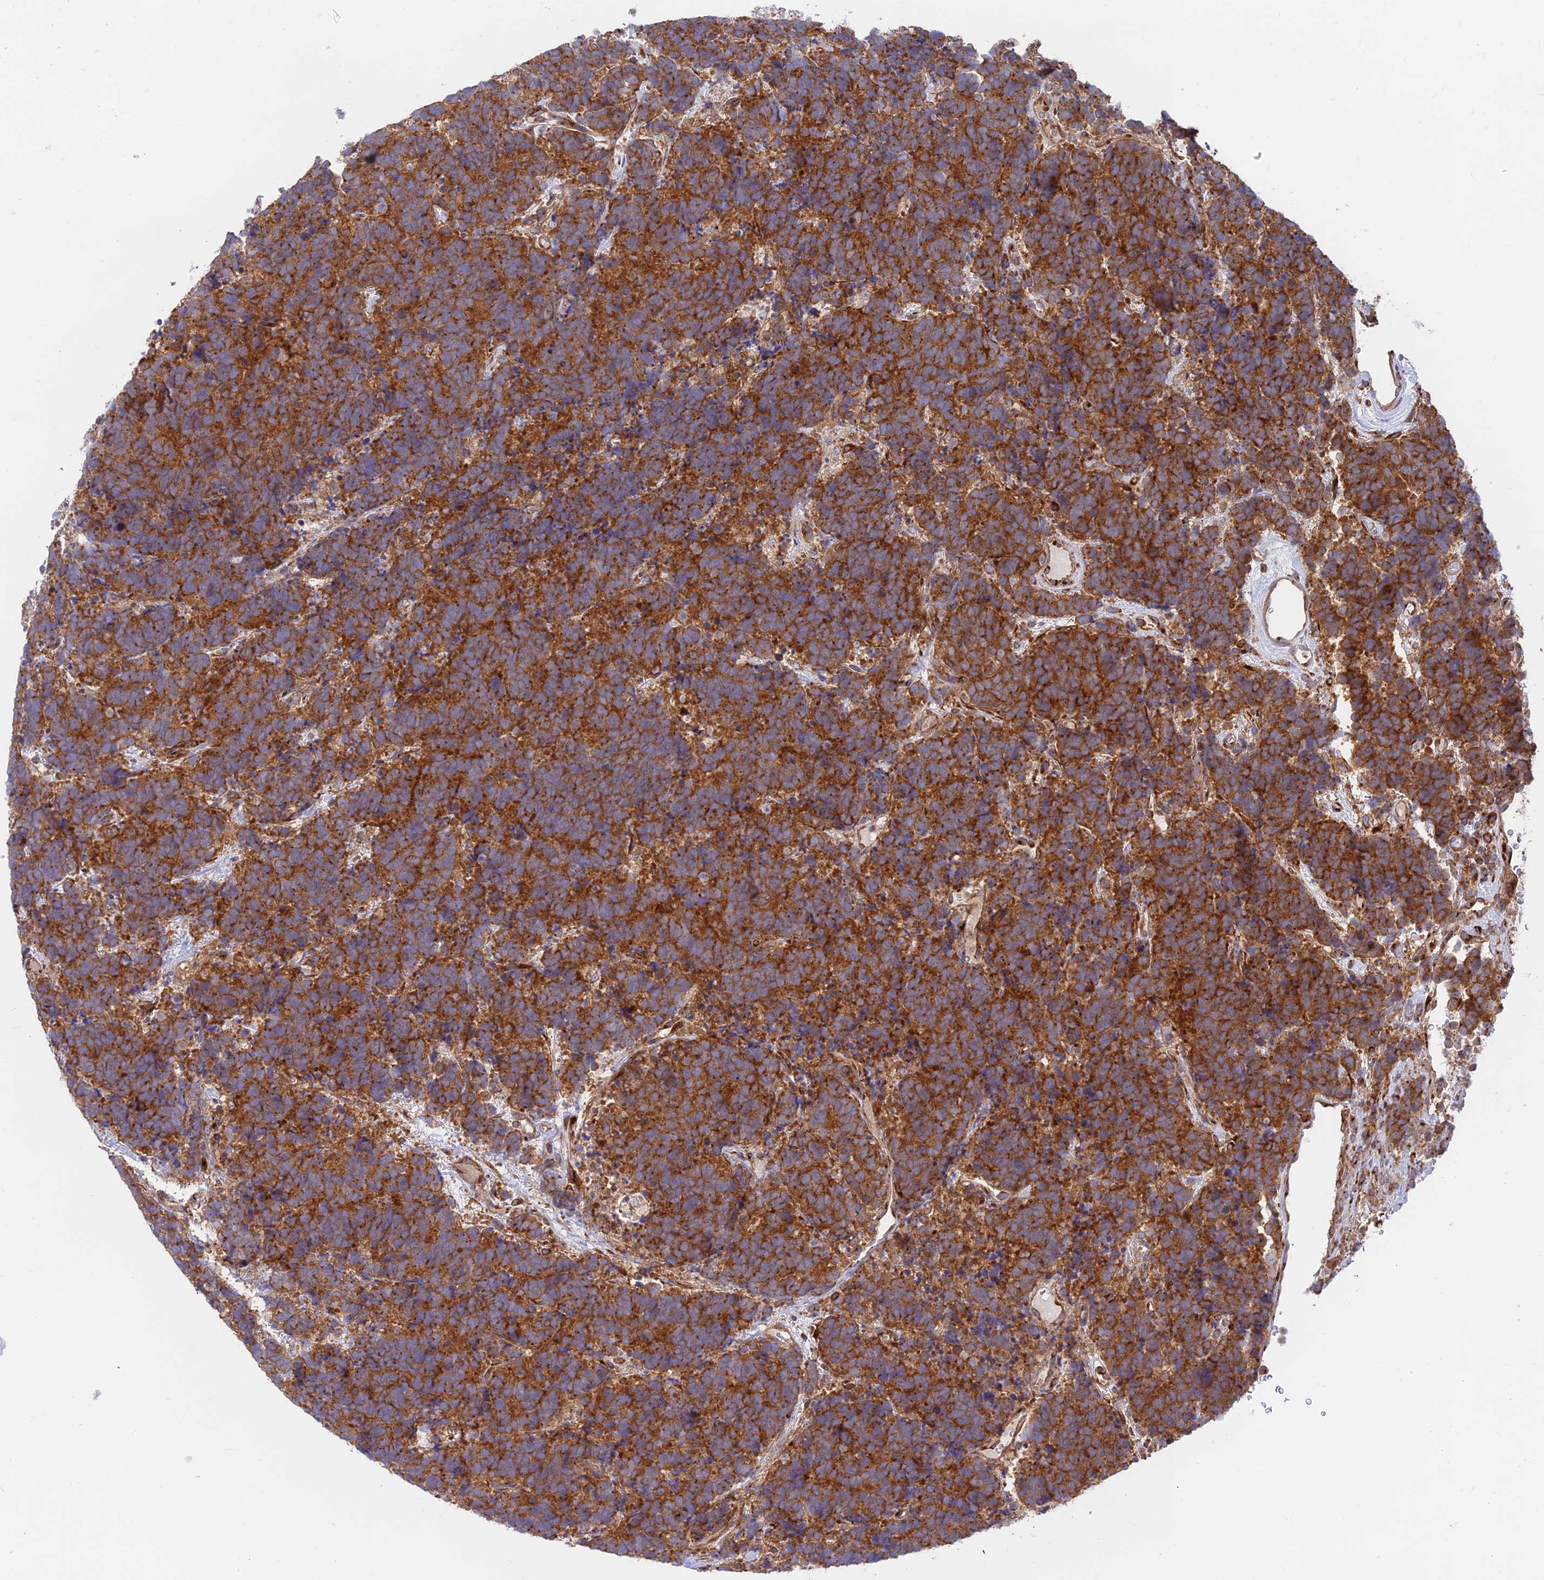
{"staining": {"intensity": "strong", "quantity": ">75%", "location": "cytoplasmic/membranous"}, "tissue": "carcinoid", "cell_type": "Tumor cells", "image_type": "cancer", "snomed": [{"axis": "morphology", "description": "Carcinoma, NOS"}, {"axis": "morphology", "description": "Carcinoid, malignant, NOS"}, {"axis": "topography", "description": "Urinary bladder"}], "caption": "The photomicrograph exhibits a brown stain indicating the presence of a protein in the cytoplasmic/membranous of tumor cells in carcinoma.", "gene": "GOLGA3", "patient": {"sex": "male", "age": 57}}